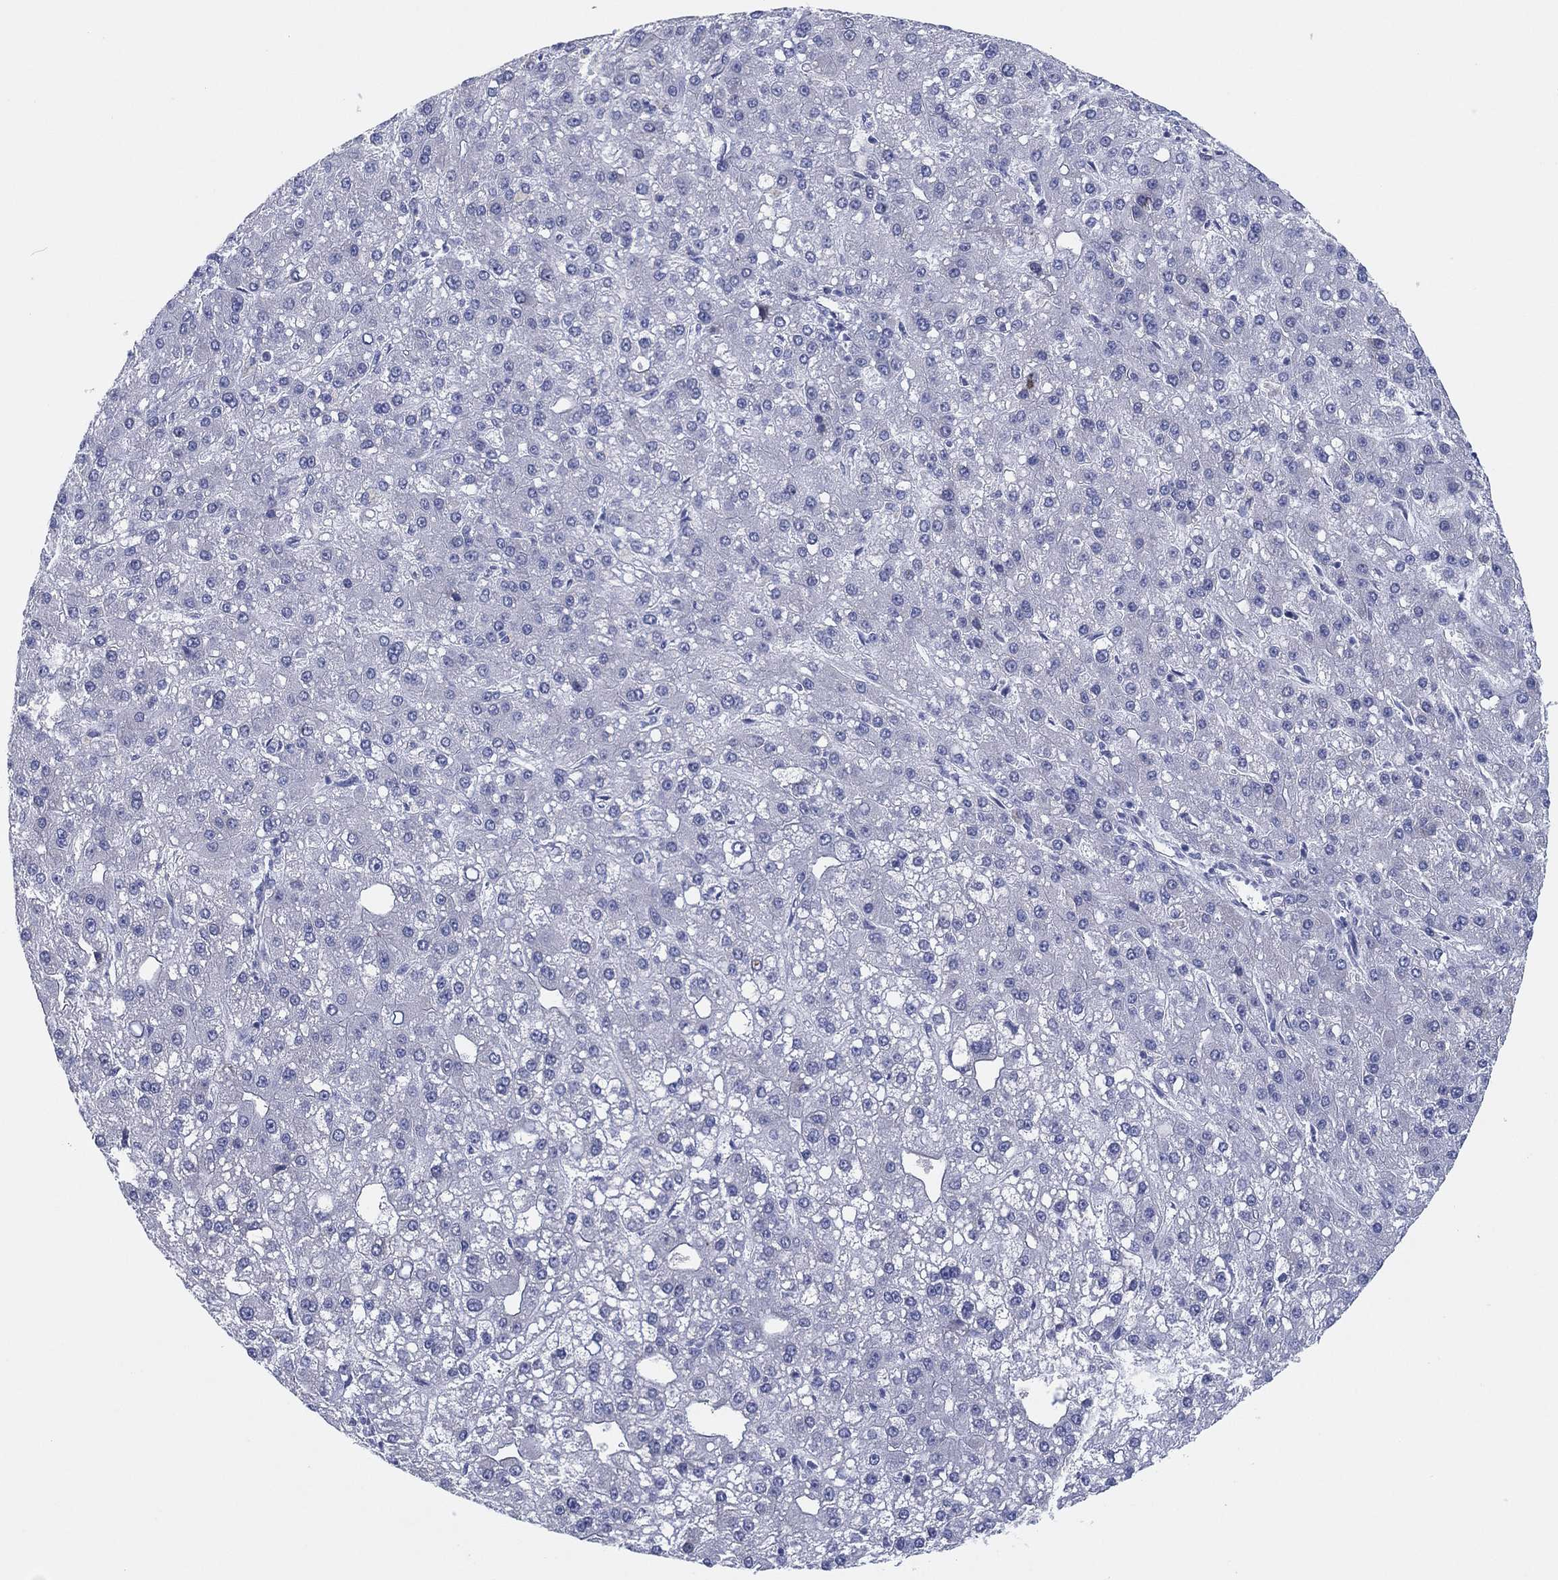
{"staining": {"intensity": "negative", "quantity": "none", "location": "none"}, "tissue": "liver cancer", "cell_type": "Tumor cells", "image_type": "cancer", "snomed": [{"axis": "morphology", "description": "Carcinoma, Hepatocellular, NOS"}, {"axis": "topography", "description": "Liver"}], "caption": "Liver cancer stained for a protein using immunohistochemistry (IHC) displays no staining tumor cells.", "gene": "HEATR4", "patient": {"sex": "male", "age": 67}}